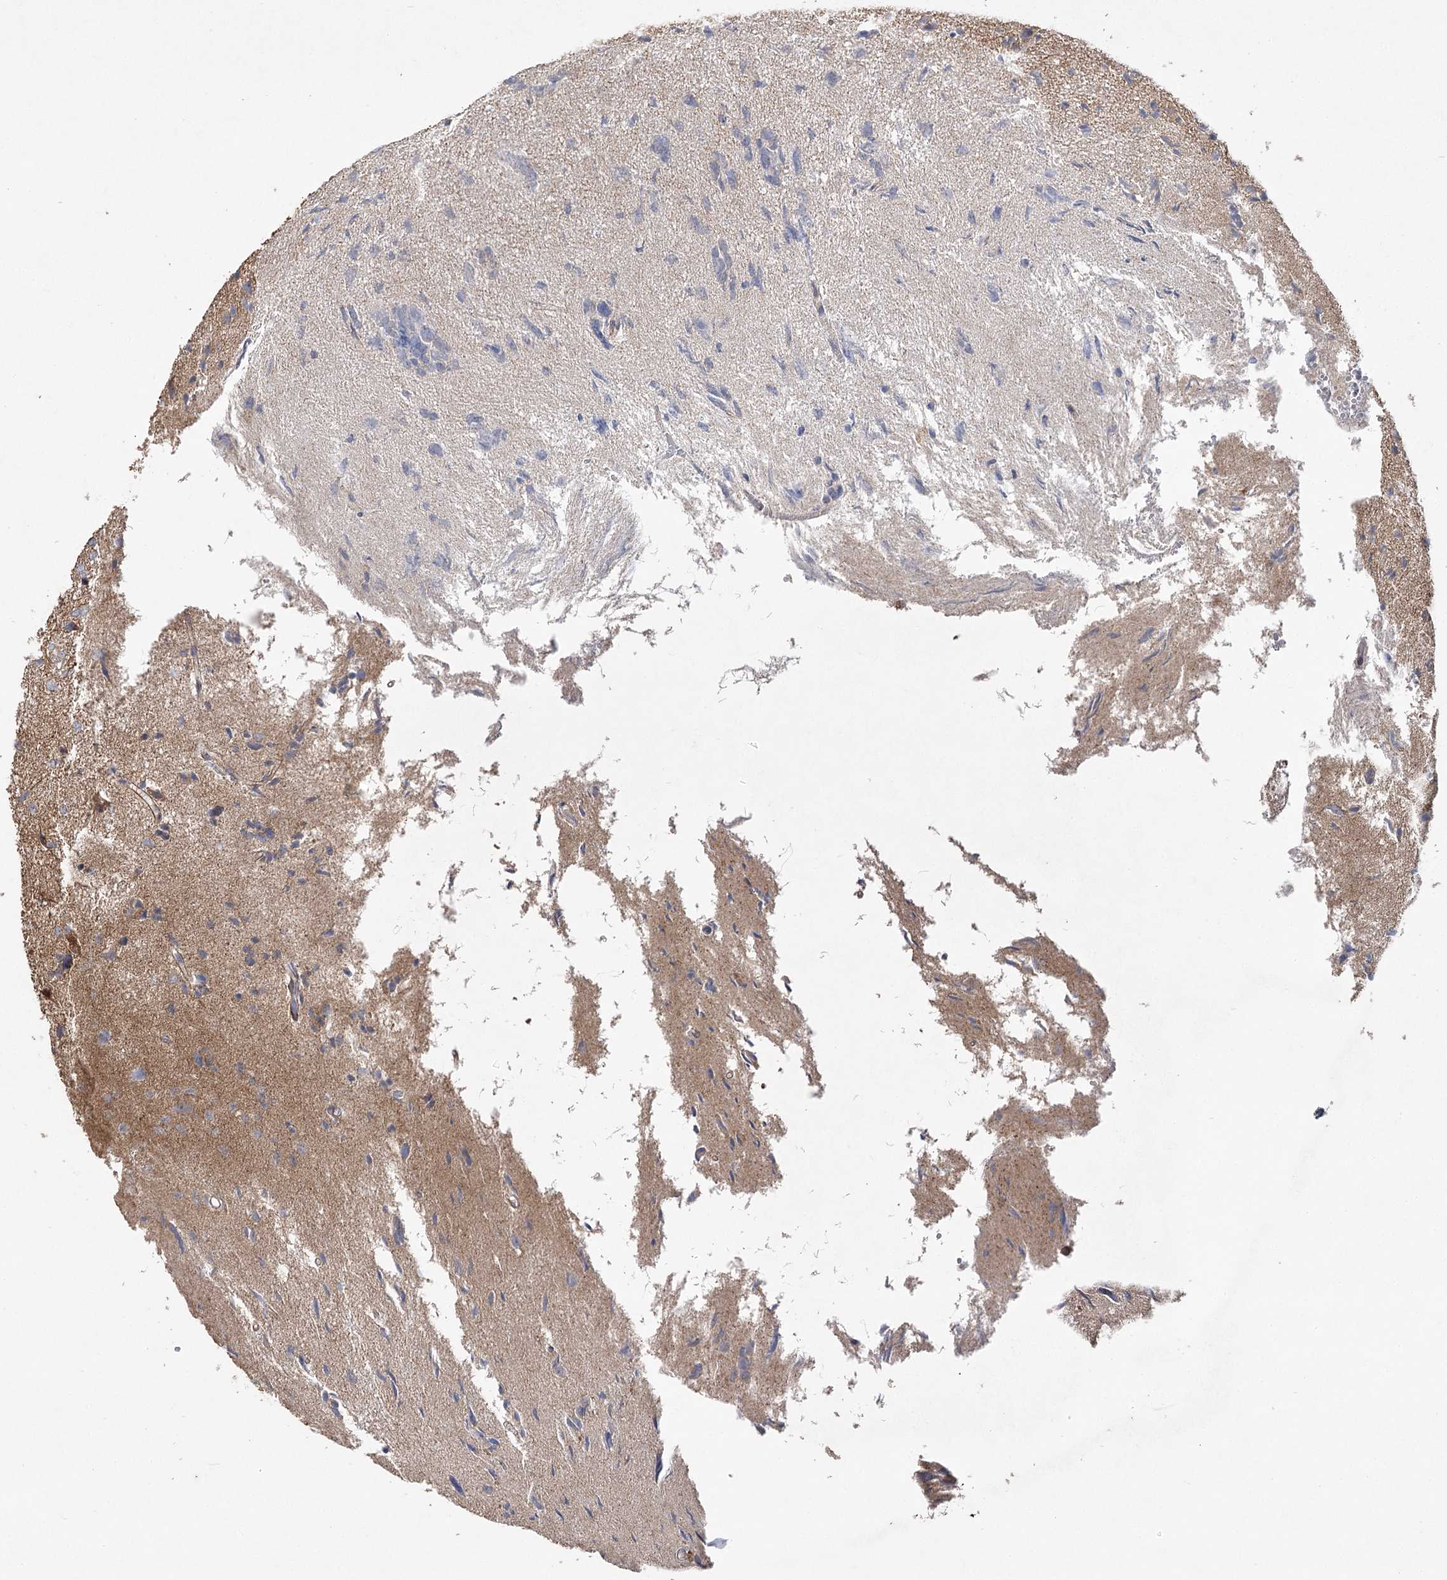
{"staining": {"intensity": "weak", "quantity": "25%-75%", "location": "cytoplasmic/membranous"}, "tissue": "glioma", "cell_type": "Tumor cells", "image_type": "cancer", "snomed": [{"axis": "morphology", "description": "Glioma, malignant, High grade"}, {"axis": "topography", "description": "Brain"}], "caption": "IHC image of human glioma stained for a protein (brown), which reveals low levels of weak cytoplasmic/membranous expression in approximately 25%-75% of tumor cells.", "gene": "OBSL1", "patient": {"sex": "female", "age": 59}}